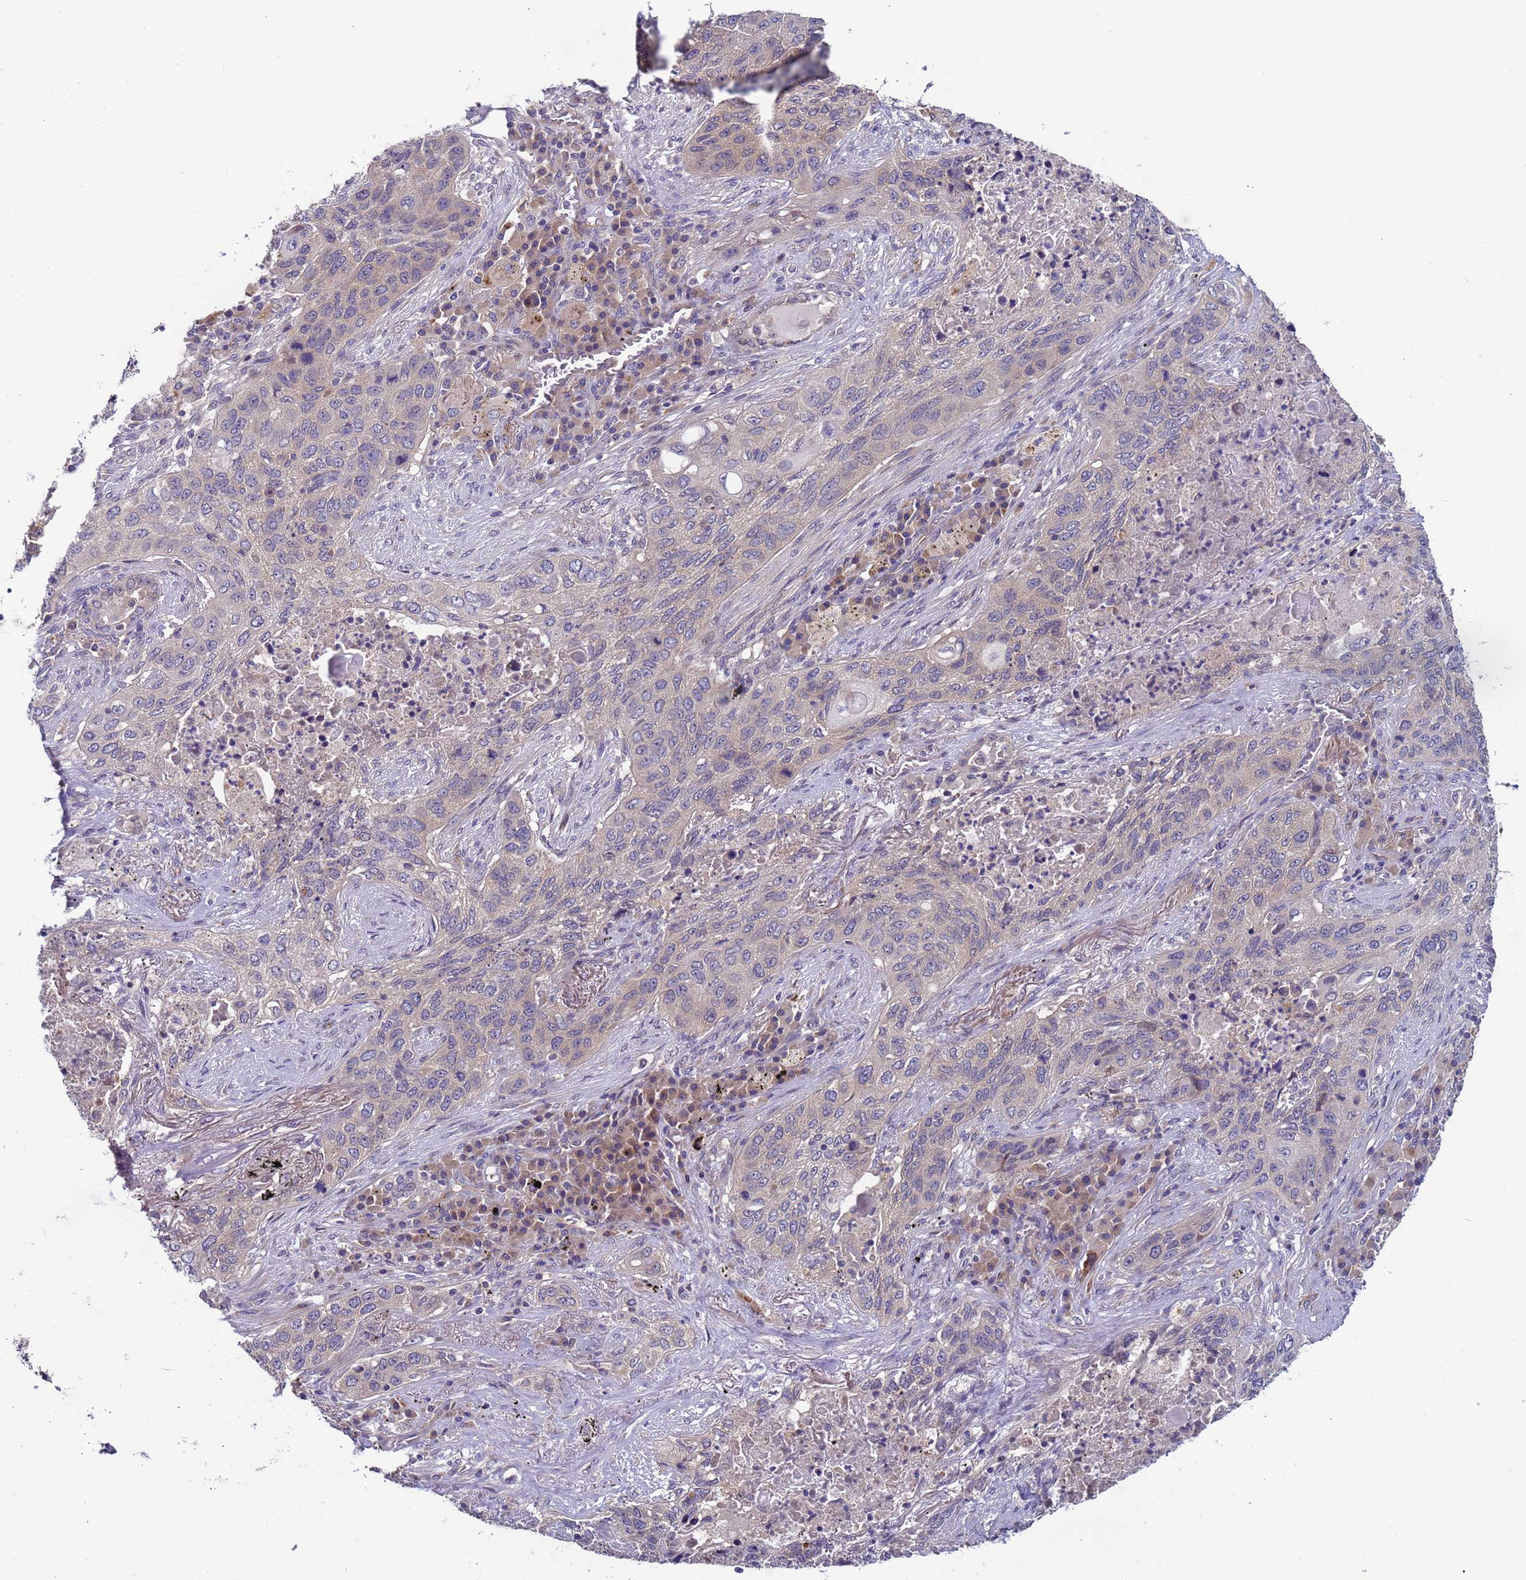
{"staining": {"intensity": "negative", "quantity": "none", "location": "none"}, "tissue": "lung cancer", "cell_type": "Tumor cells", "image_type": "cancer", "snomed": [{"axis": "morphology", "description": "Squamous cell carcinoma, NOS"}, {"axis": "topography", "description": "Lung"}], "caption": "Tumor cells are negative for protein expression in human lung squamous cell carcinoma.", "gene": "ZNF248", "patient": {"sex": "female", "age": 63}}